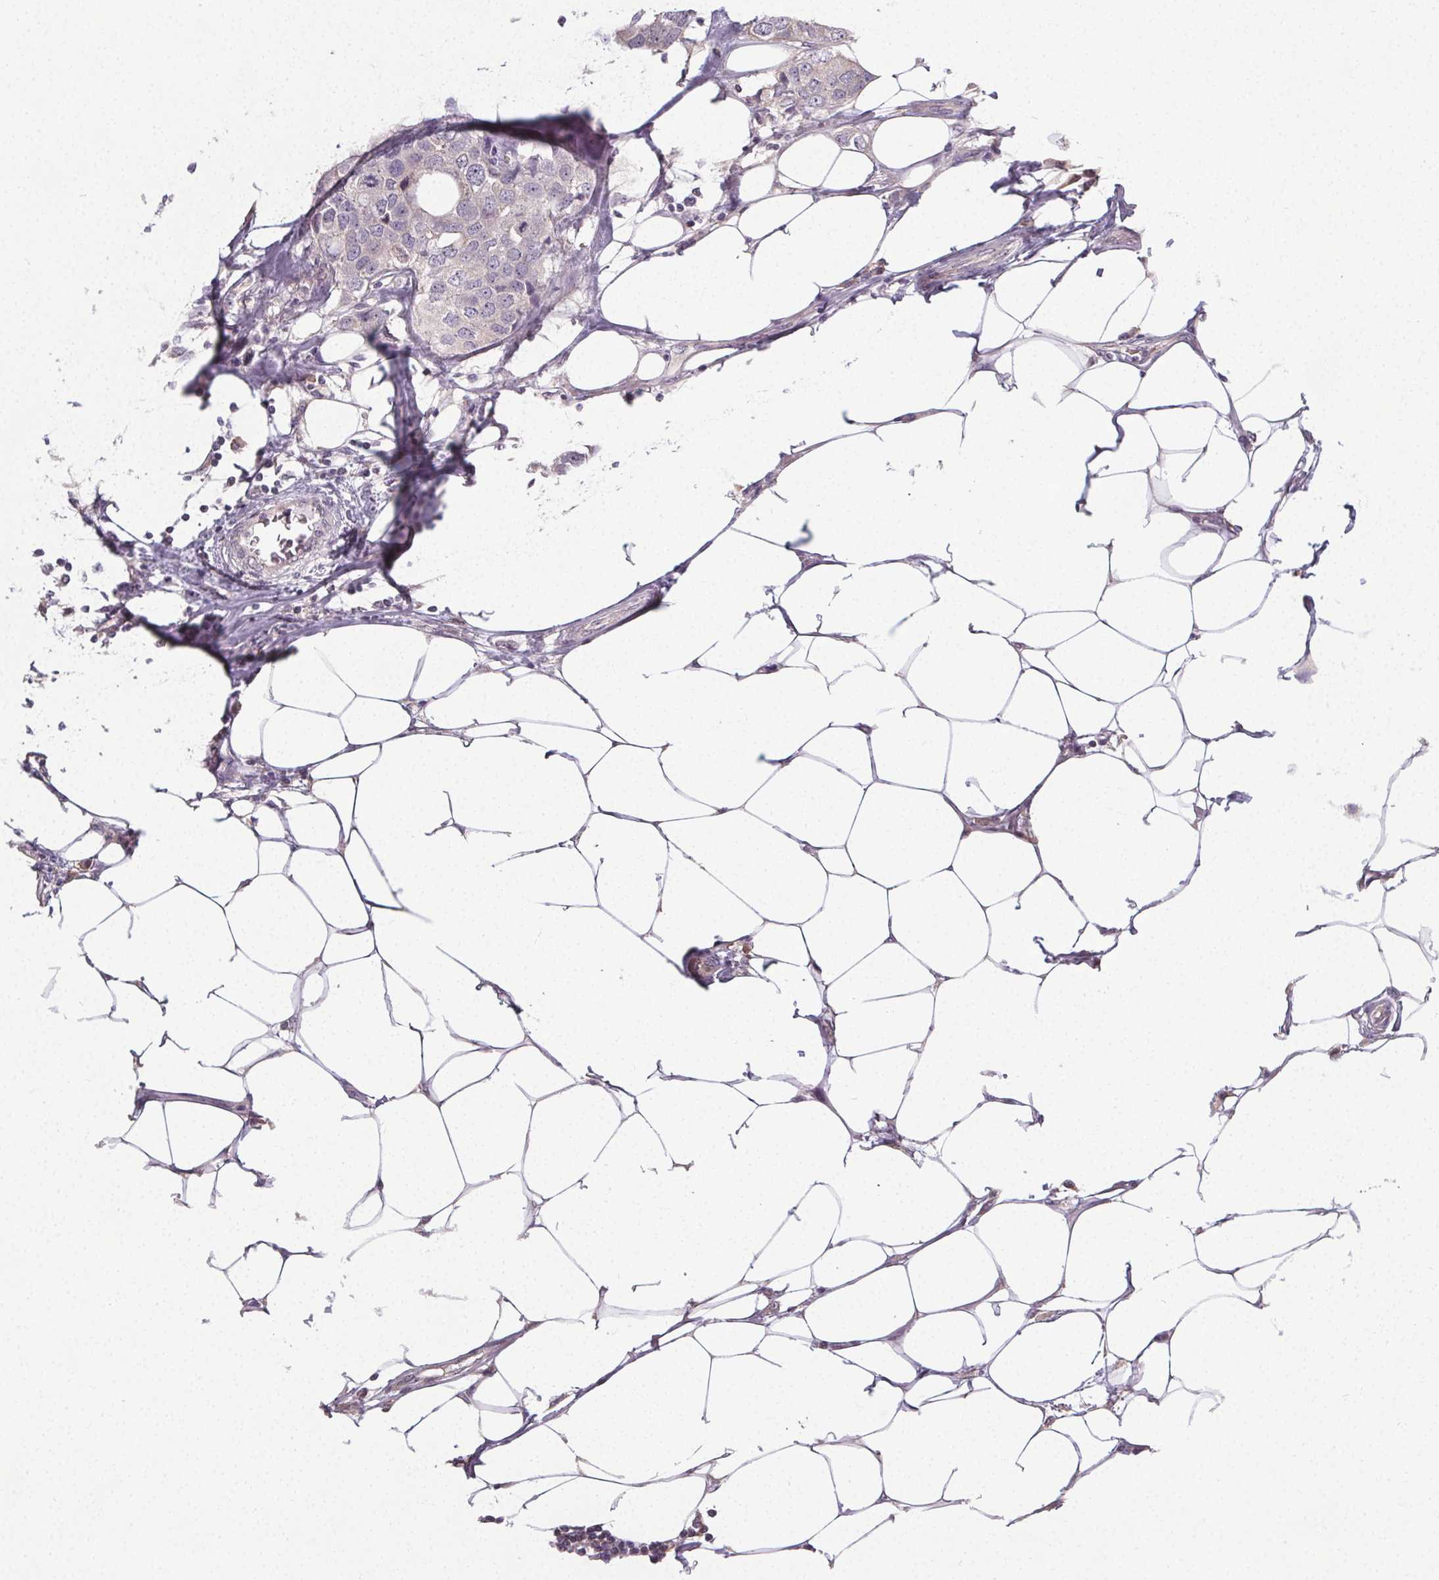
{"staining": {"intensity": "negative", "quantity": "none", "location": "none"}, "tissue": "breast cancer", "cell_type": "Tumor cells", "image_type": "cancer", "snomed": [{"axis": "morphology", "description": "Duct carcinoma"}, {"axis": "topography", "description": "Breast"}], "caption": "High magnification brightfield microscopy of breast invasive ductal carcinoma stained with DAB (3,3'-diaminobenzidine) (brown) and counterstained with hematoxylin (blue): tumor cells show no significant positivity. (DAB (3,3'-diaminobenzidine) immunohistochemistry, high magnification).", "gene": "SLC26A2", "patient": {"sex": "female", "age": 80}}